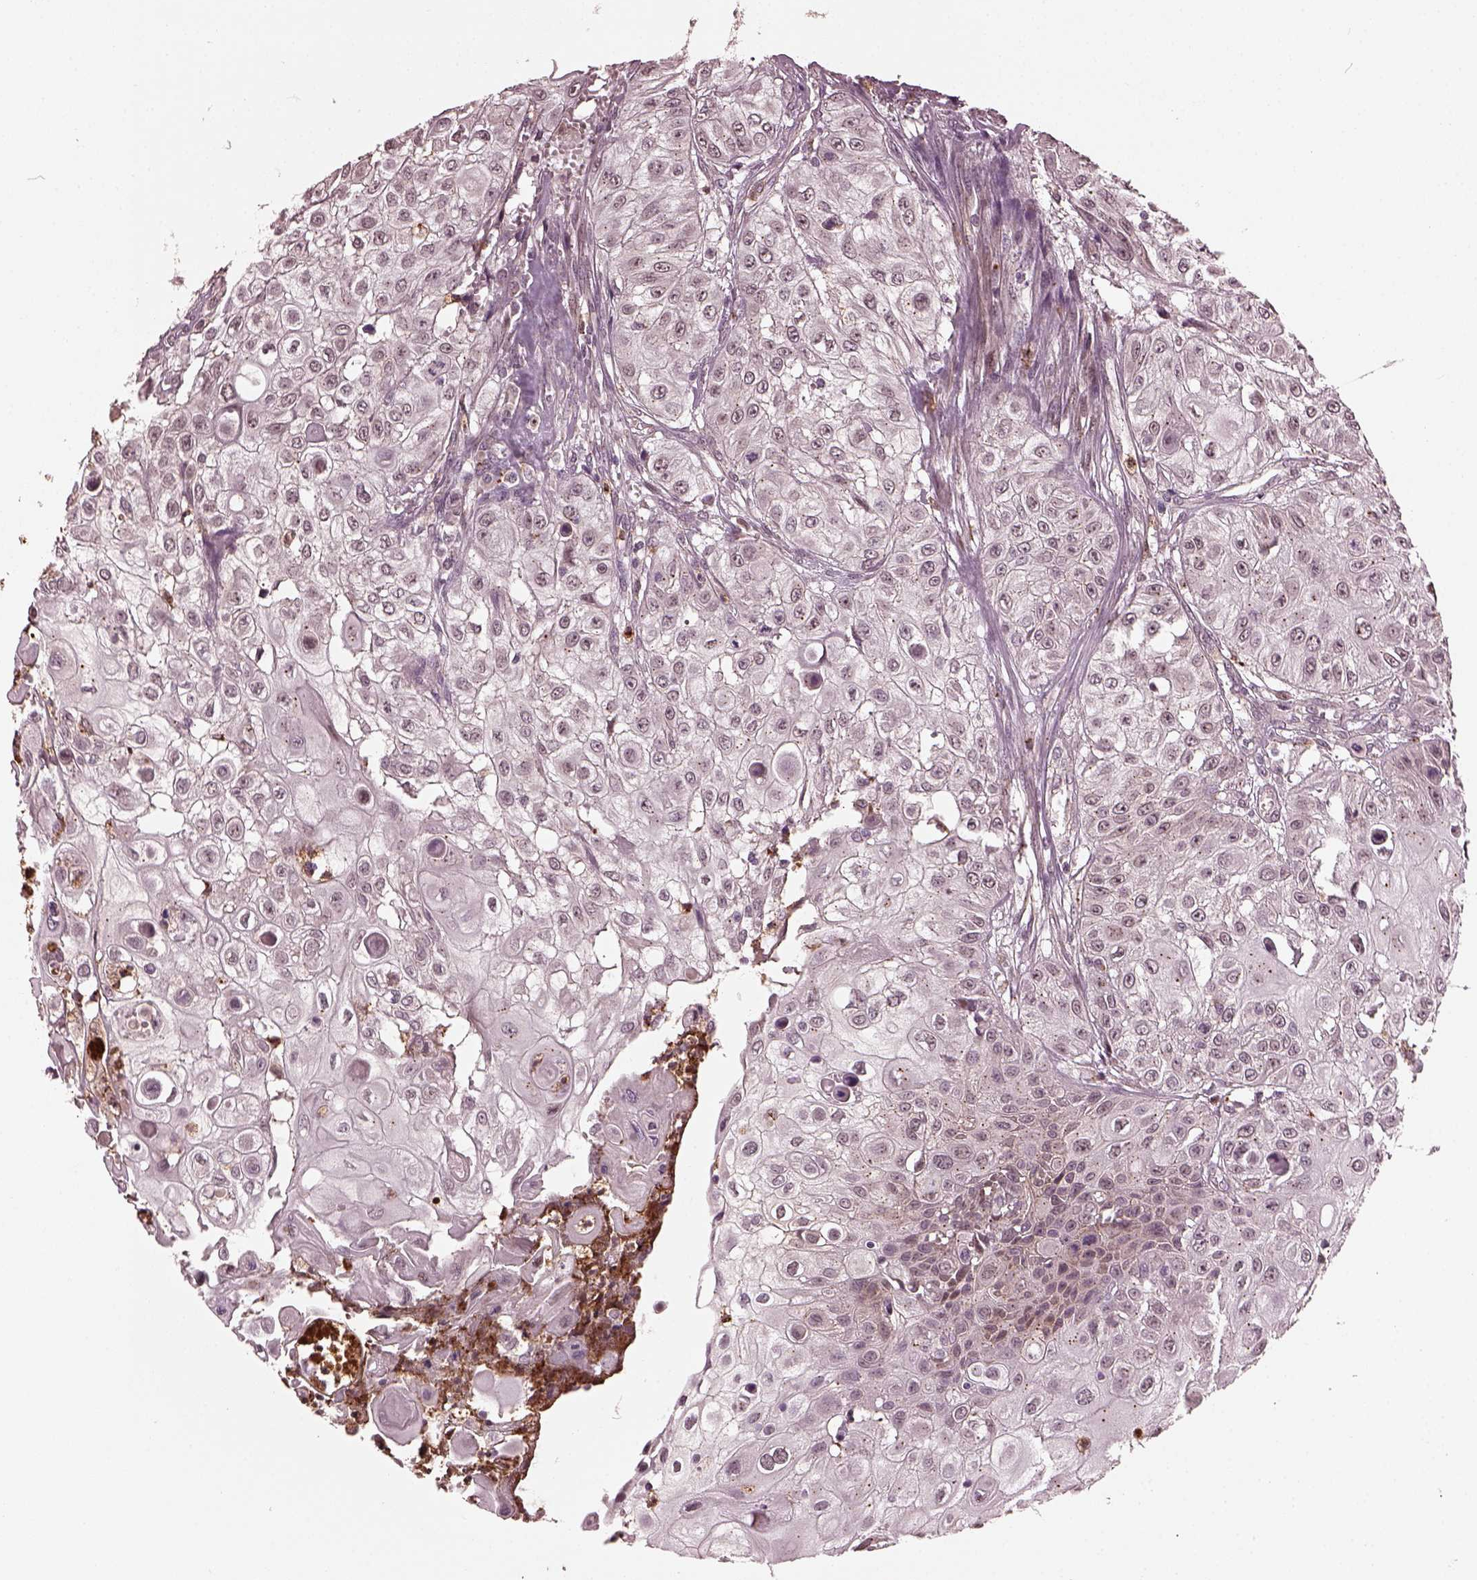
{"staining": {"intensity": "negative", "quantity": "none", "location": "none"}, "tissue": "urothelial cancer", "cell_type": "Tumor cells", "image_type": "cancer", "snomed": [{"axis": "morphology", "description": "Urothelial carcinoma, High grade"}, {"axis": "topography", "description": "Urinary bladder"}], "caption": "Immunohistochemistry of human urothelial cancer demonstrates no expression in tumor cells.", "gene": "RUFY3", "patient": {"sex": "female", "age": 79}}